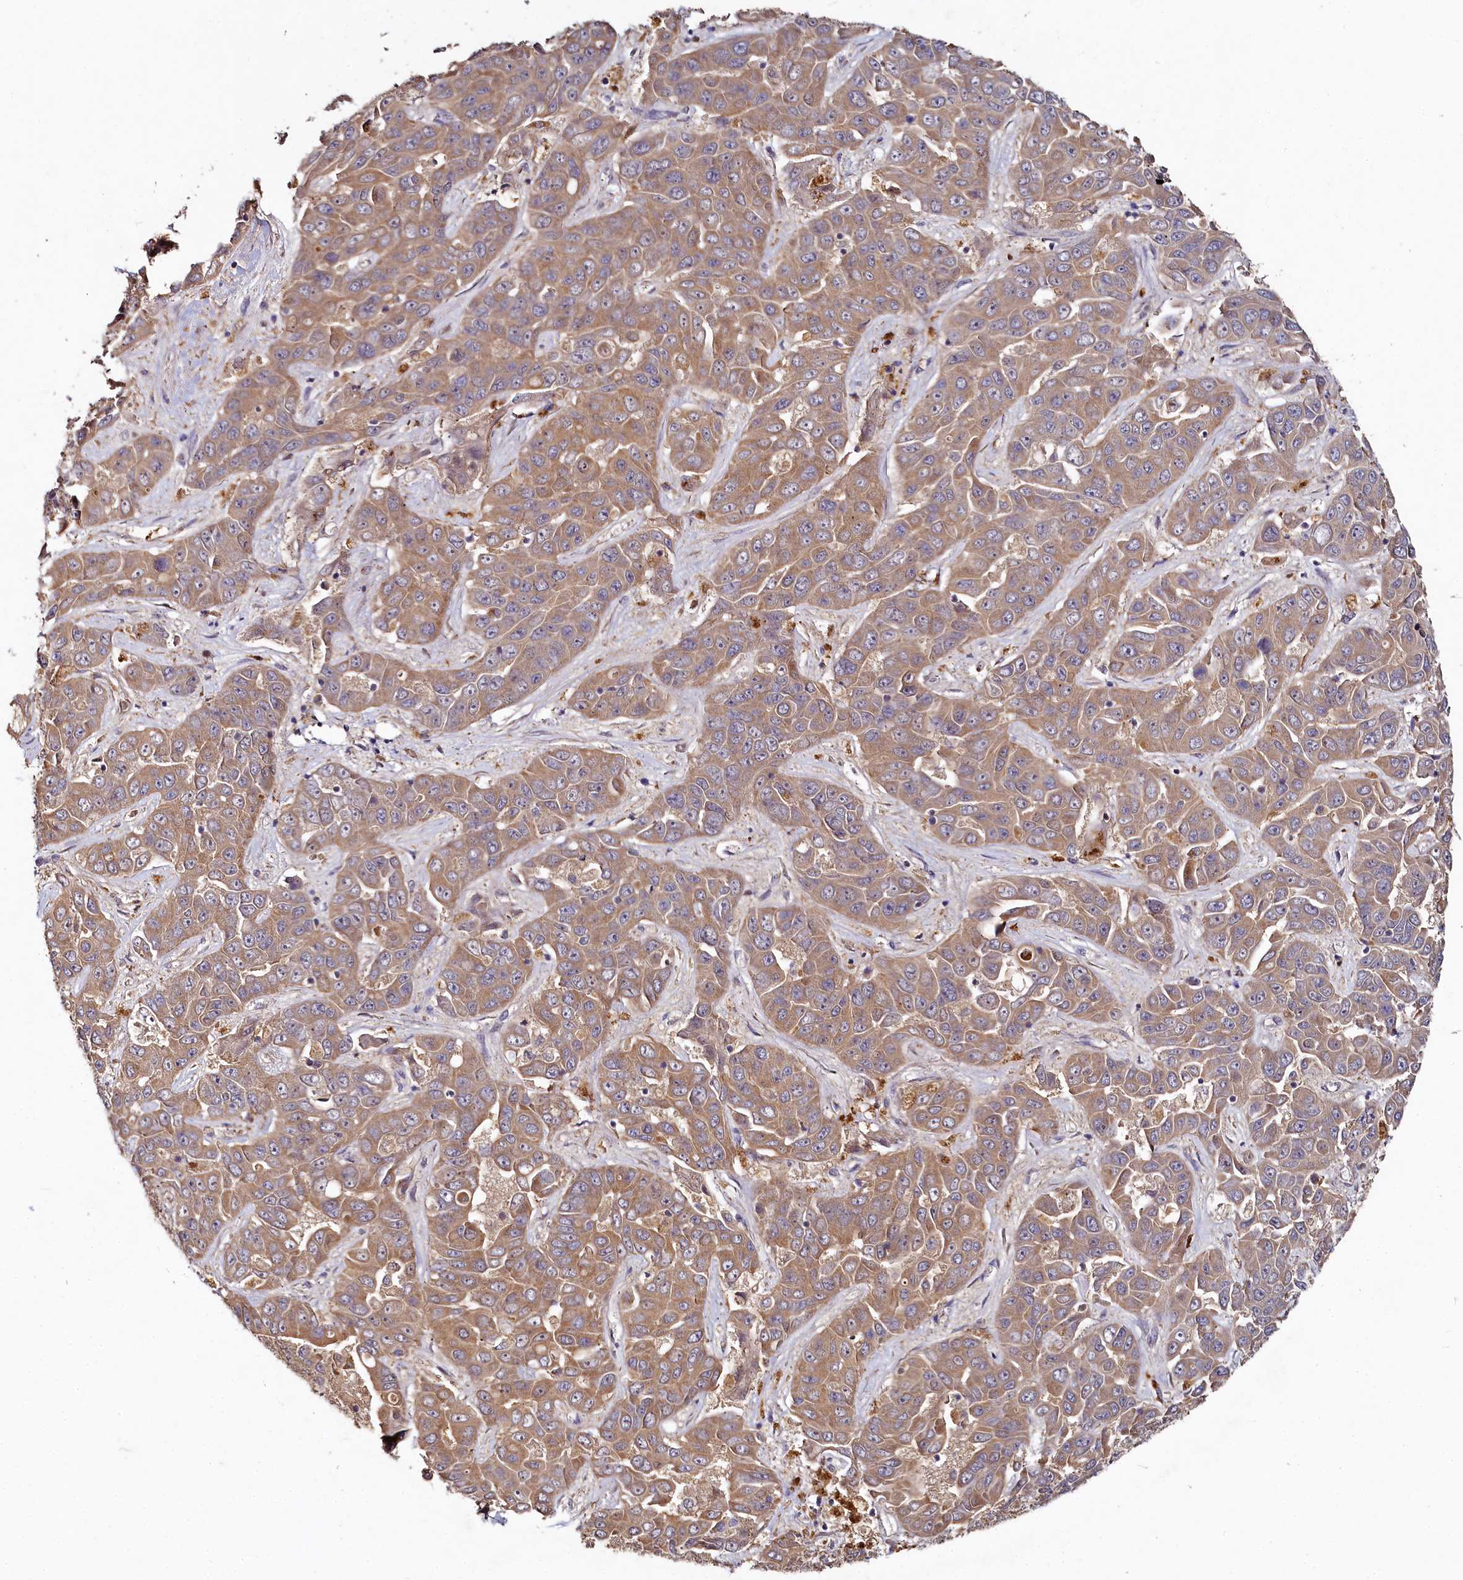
{"staining": {"intensity": "moderate", "quantity": ">75%", "location": "cytoplasmic/membranous"}, "tissue": "liver cancer", "cell_type": "Tumor cells", "image_type": "cancer", "snomed": [{"axis": "morphology", "description": "Cholangiocarcinoma"}, {"axis": "topography", "description": "Liver"}], "caption": "Liver cancer tissue shows moderate cytoplasmic/membranous staining in about >75% of tumor cells, visualized by immunohistochemistry.", "gene": "HERC3", "patient": {"sex": "female", "age": 52}}